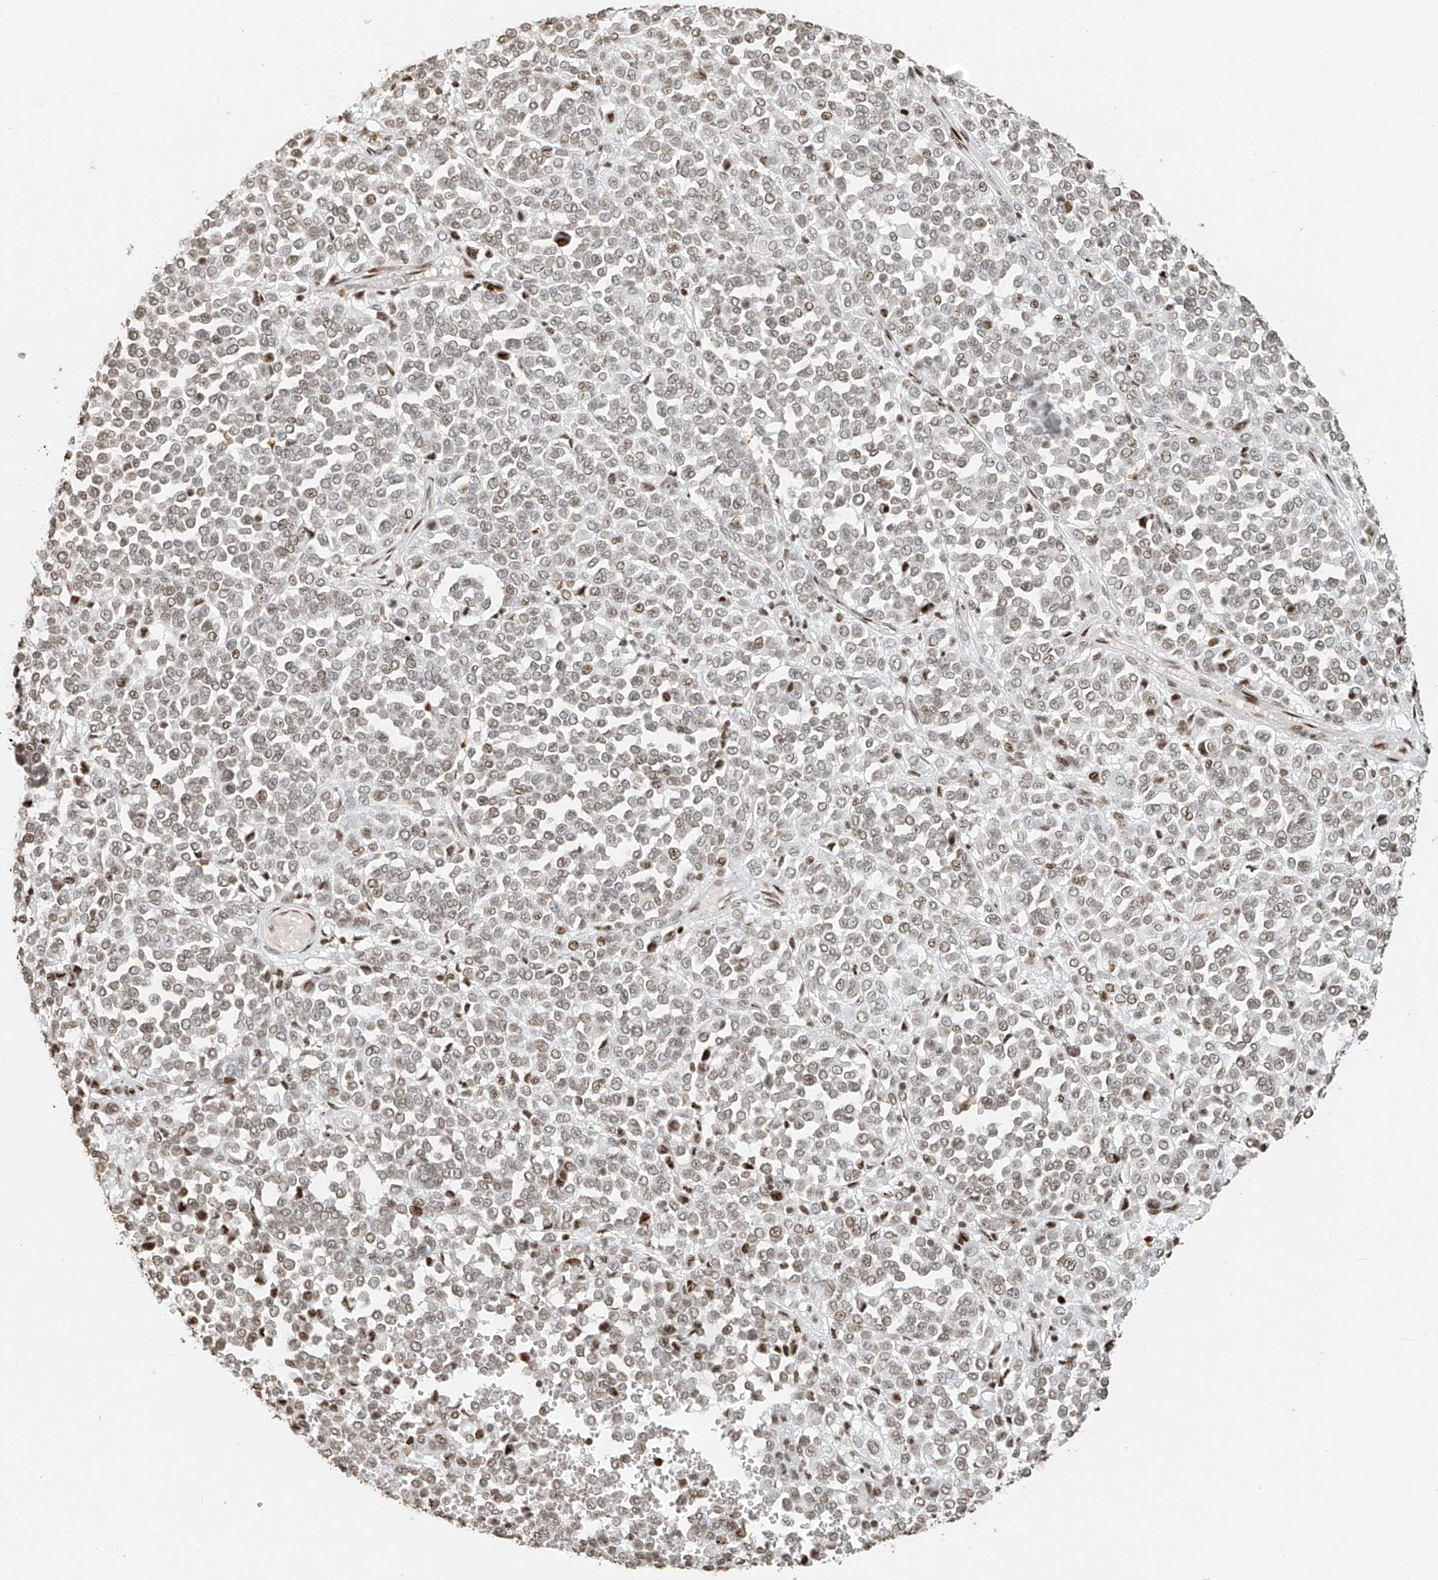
{"staining": {"intensity": "weak", "quantity": ">75%", "location": "nuclear"}, "tissue": "melanoma", "cell_type": "Tumor cells", "image_type": "cancer", "snomed": [{"axis": "morphology", "description": "Malignant melanoma, Metastatic site"}, {"axis": "topography", "description": "Pancreas"}], "caption": "Tumor cells demonstrate weak nuclear positivity in approximately >75% of cells in malignant melanoma (metastatic site).", "gene": "C17orf58", "patient": {"sex": "female", "age": 30}}